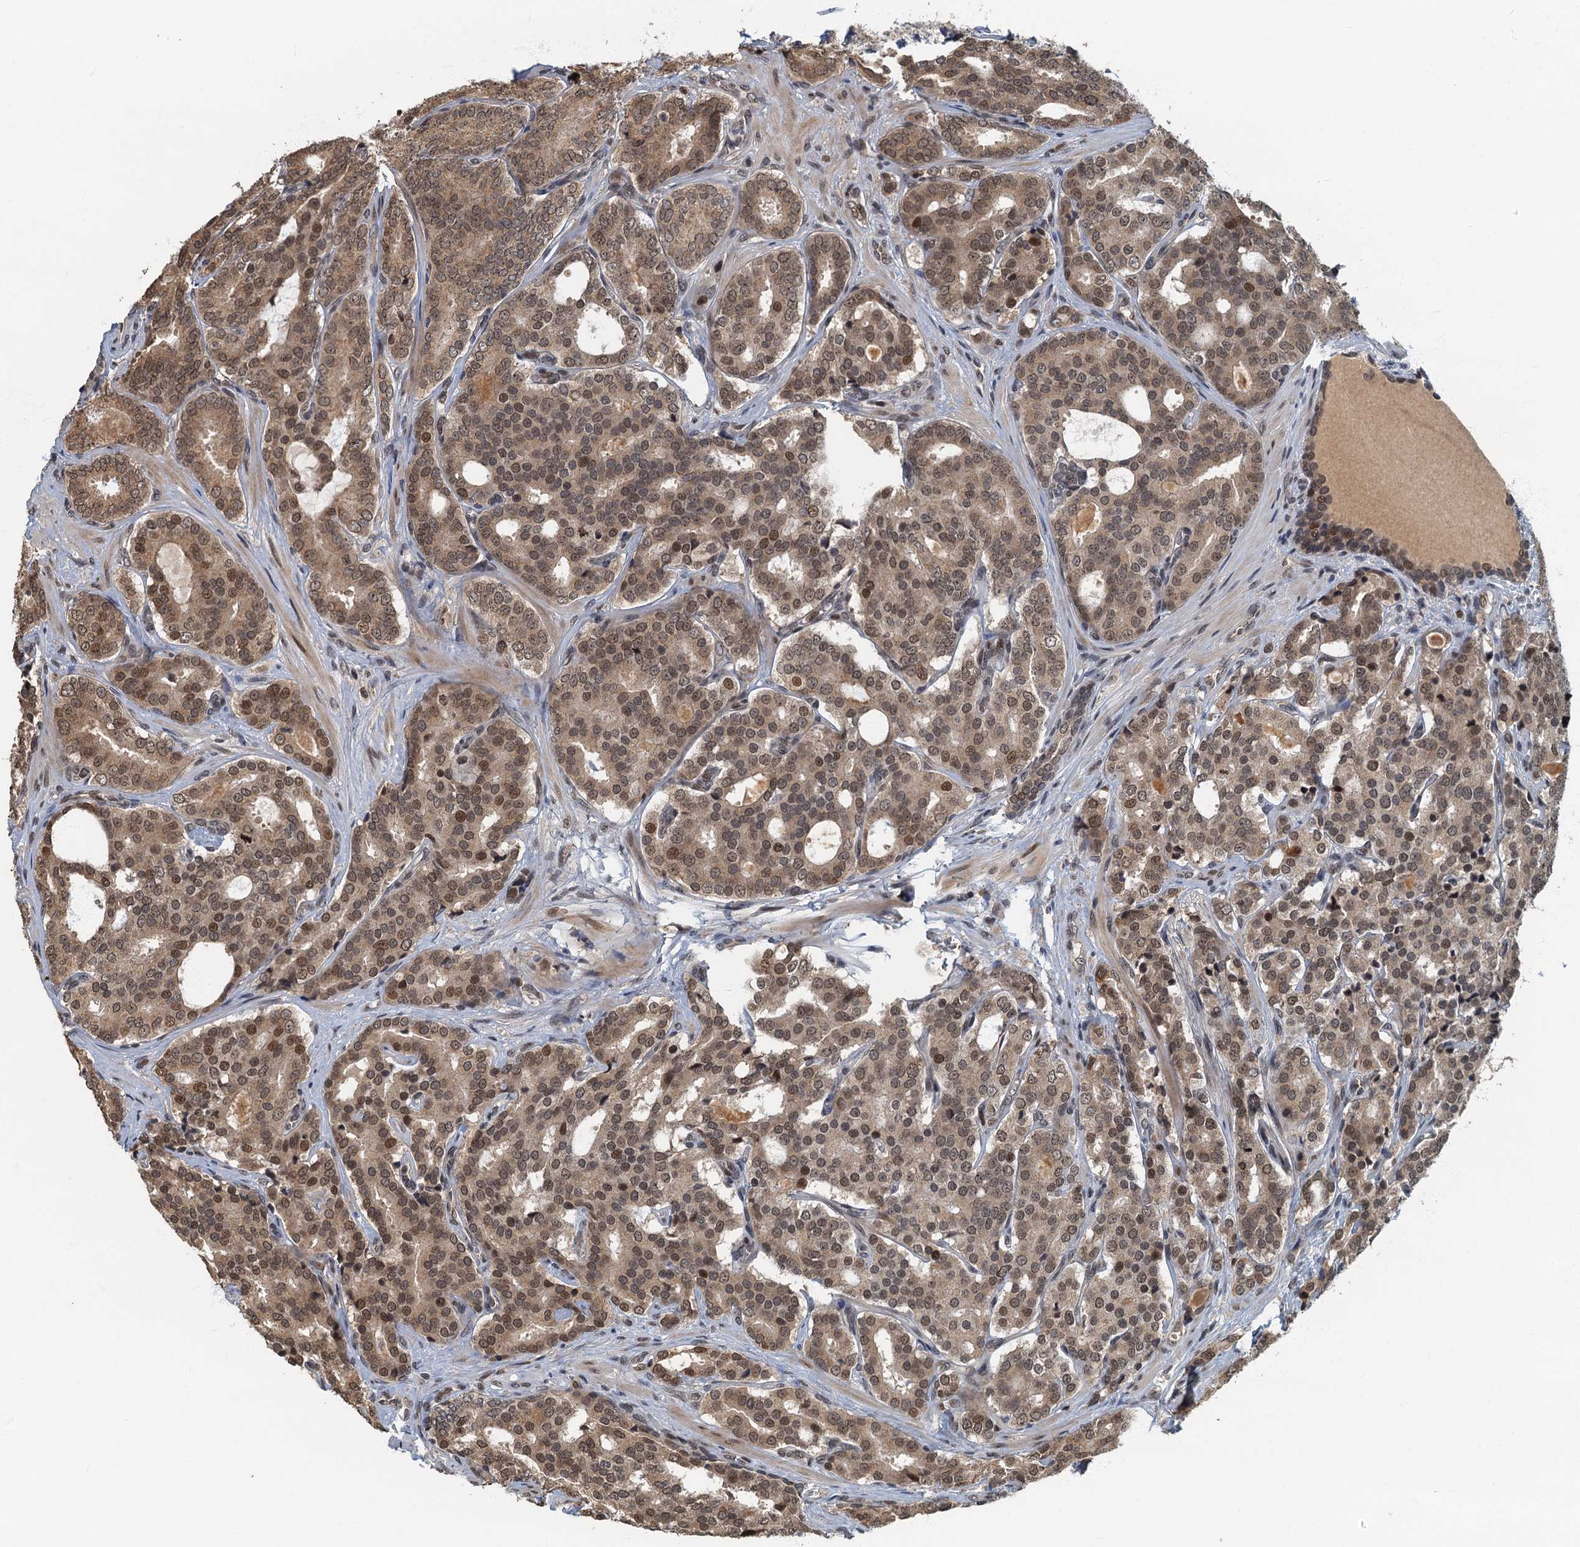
{"staining": {"intensity": "moderate", "quantity": ">75%", "location": "cytoplasmic/membranous,nuclear"}, "tissue": "prostate cancer", "cell_type": "Tumor cells", "image_type": "cancer", "snomed": [{"axis": "morphology", "description": "Adenocarcinoma, High grade"}, {"axis": "topography", "description": "Prostate"}], "caption": "A histopathology image of prostate cancer stained for a protein demonstrates moderate cytoplasmic/membranous and nuclear brown staining in tumor cells. Nuclei are stained in blue.", "gene": "CKAP2L", "patient": {"sex": "male", "age": 63}}